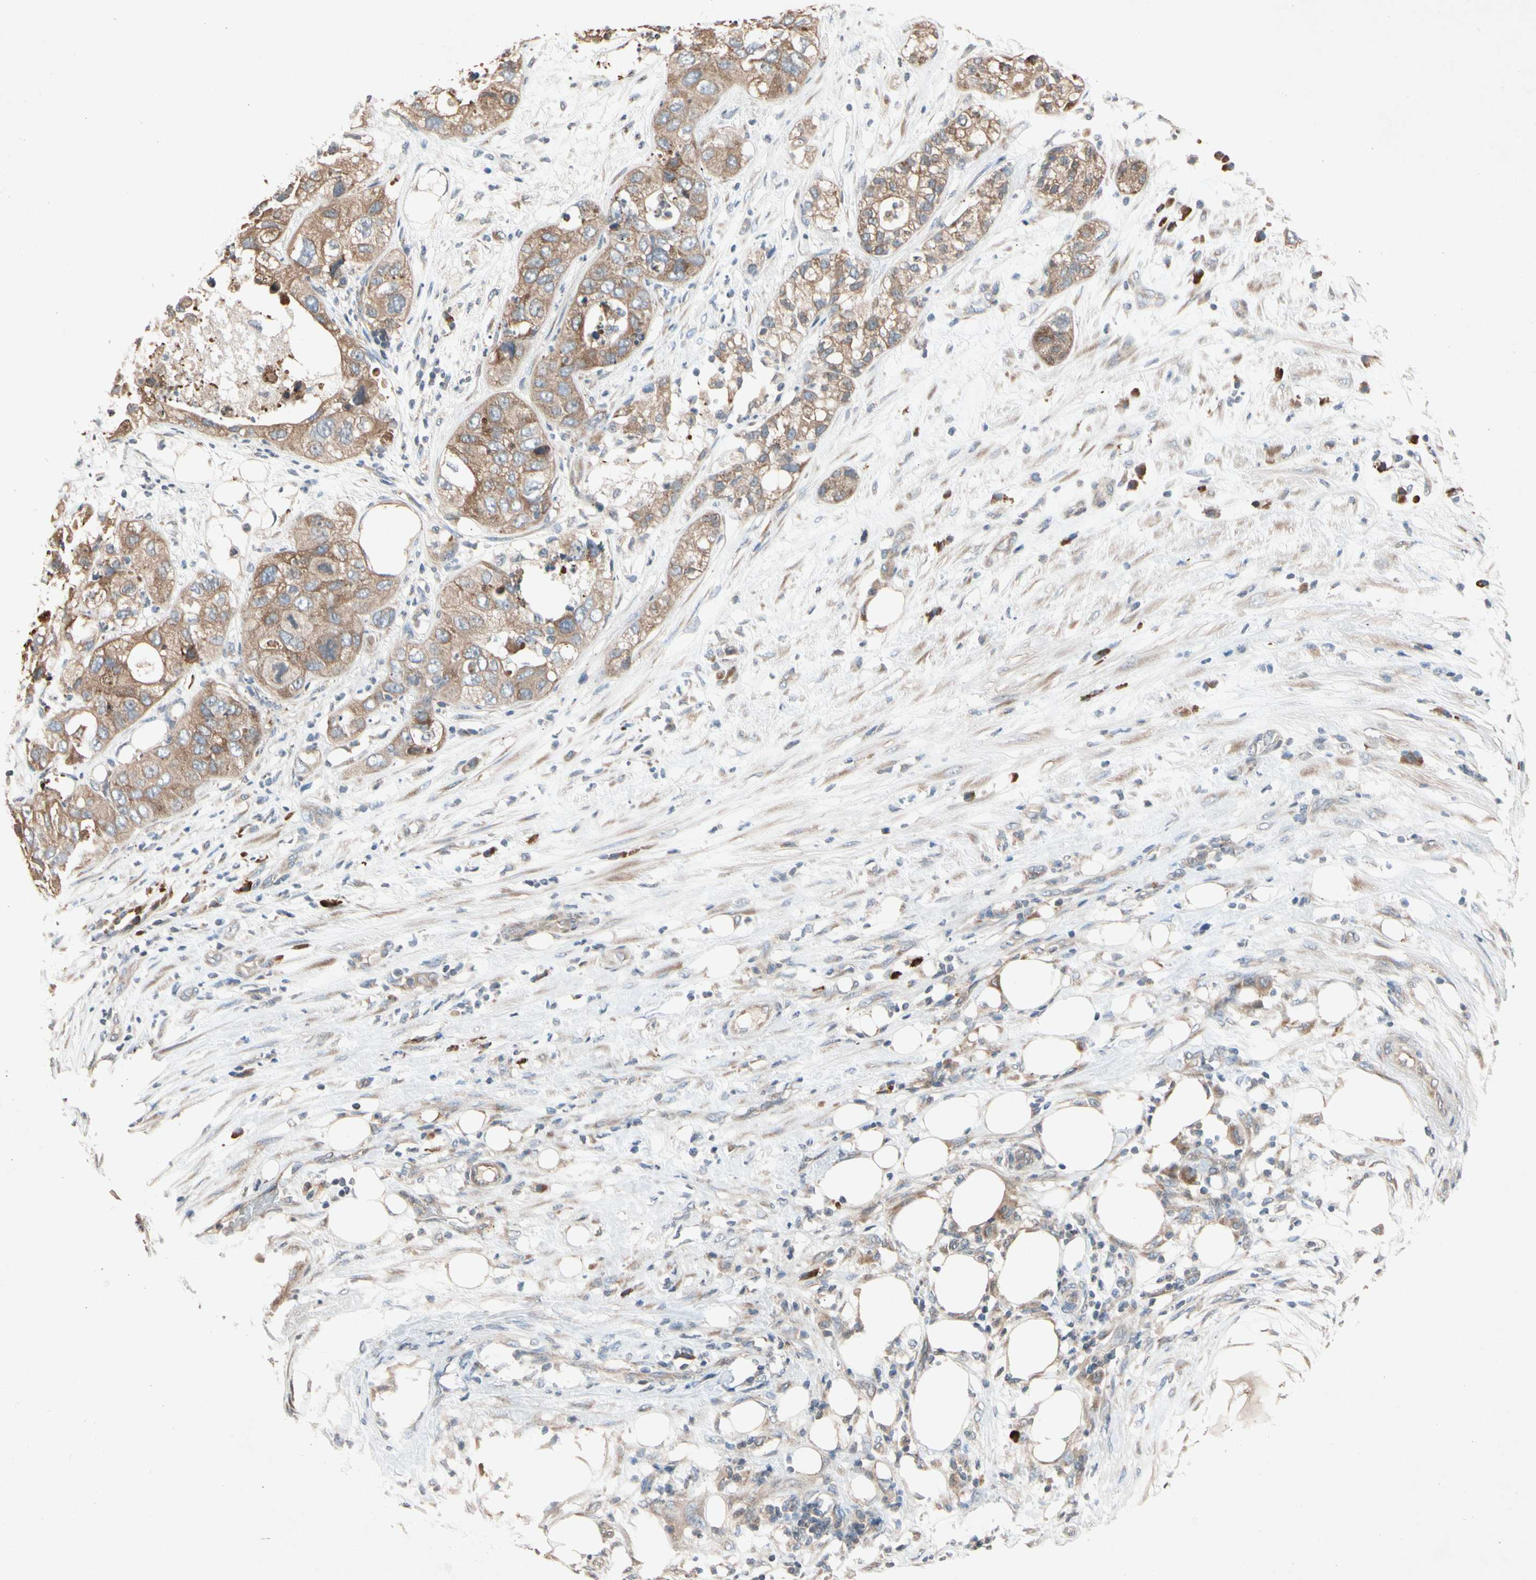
{"staining": {"intensity": "moderate", "quantity": ">75%", "location": "cytoplasmic/membranous"}, "tissue": "pancreatic cancer", "cell_type": "Tumor cells", "image_type": "cancer", "snomed": [{"axis": "morphology", "description": "Adenocarcinoma, NOS"}, {"axis": "topography", "description": "Pancreas"}], "caption": "There is medium levels of moderate cytoplasmic/membranous expression in tumor cells of pancreatic cancer, as demonstrated by immunohistochemical staining (brown color).", "gene": "PRDX4", "patient": {"sex": "female", "age": 78}}